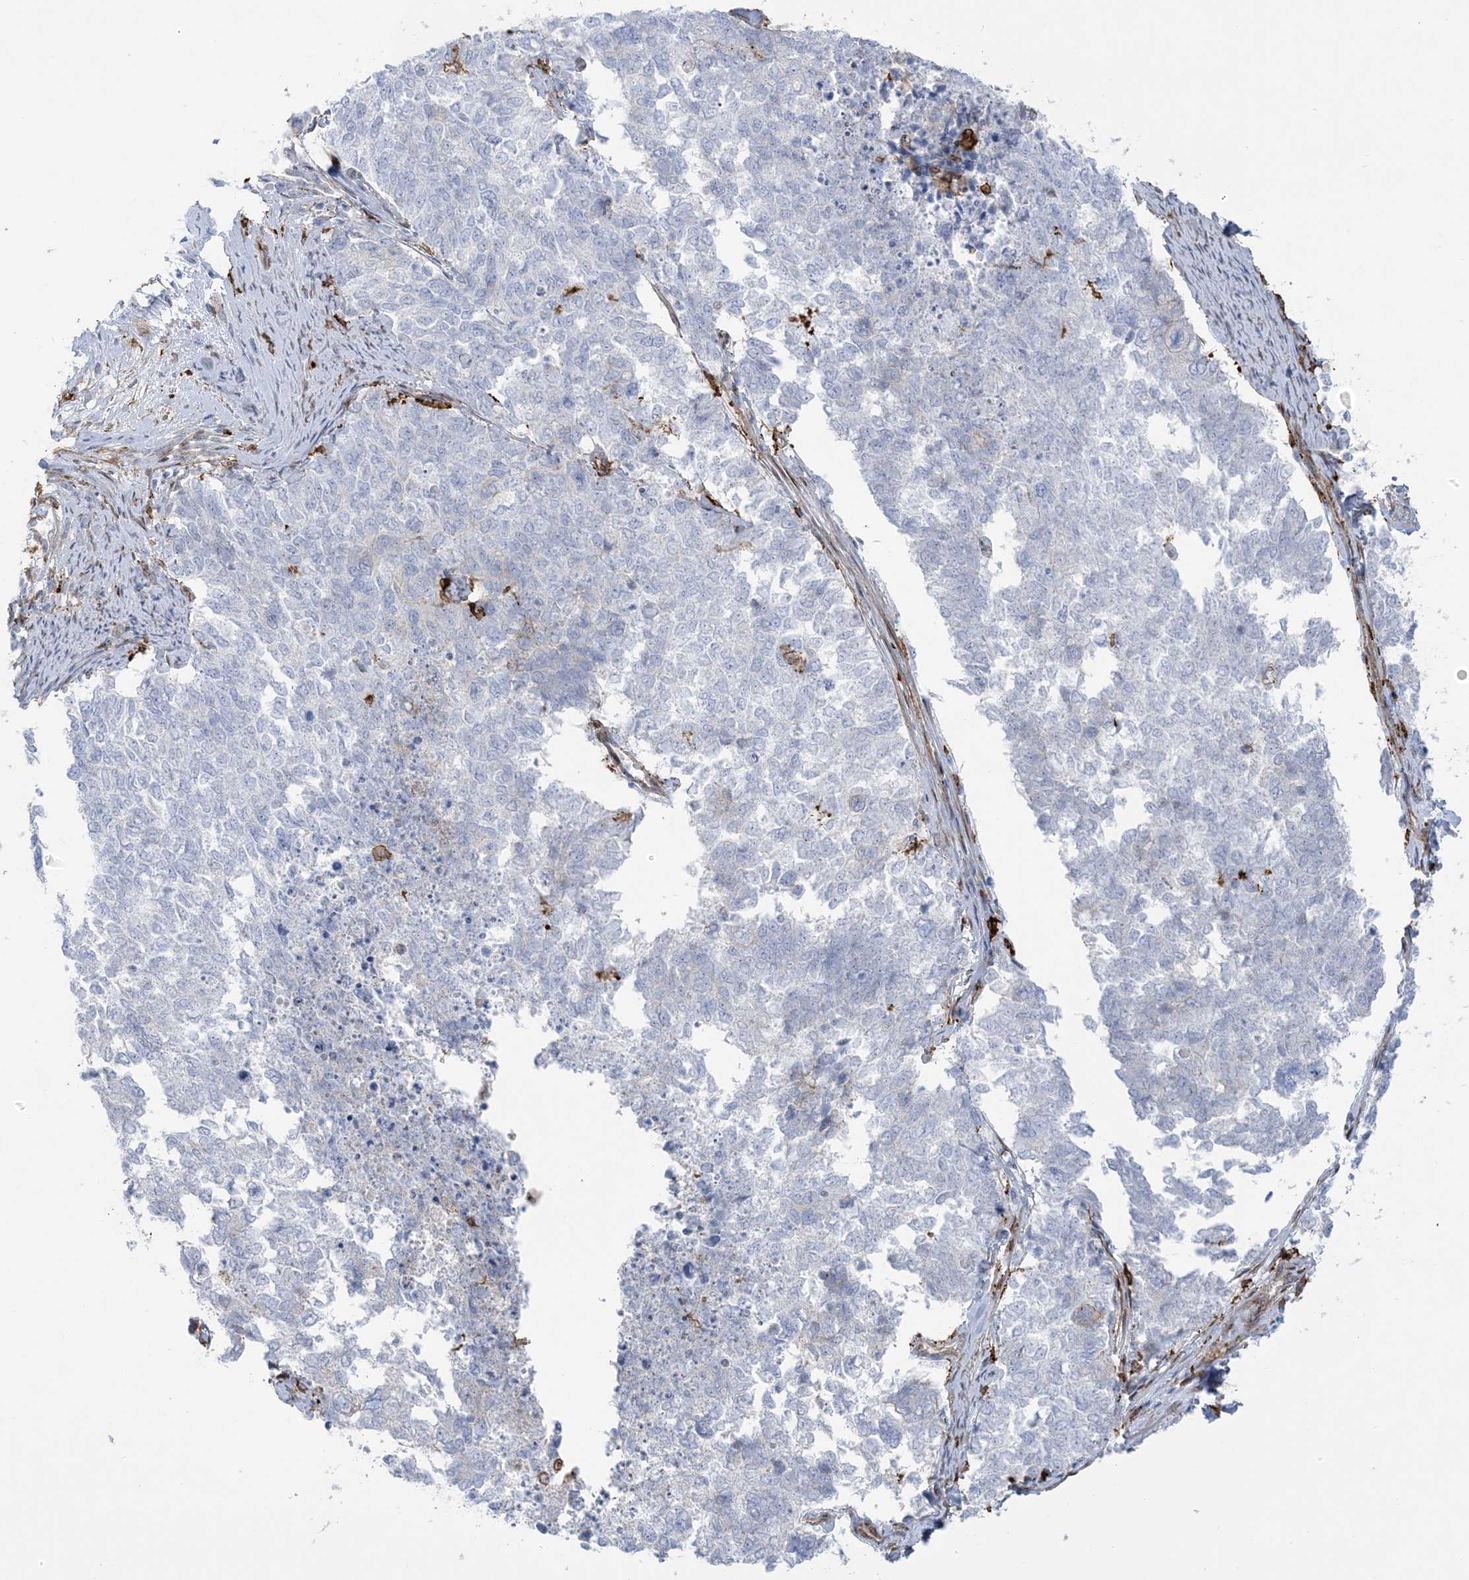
{"staining": {"intensity": "negative", "quantity": "none", "location": "none"}, "tissue": "cervical cancer", "cell_type": "Tumor cells", "image_type": "cancer", "snomed": [{"axis": "morphology", "description": "Squamous cell carcinoma, NOS"}, {"axis": "topography", "description": "Cervix"}], "caption": "Photomicrograph shows no significant protein expression in tumor cells of cervical squamous cell carcinoma.", "gene": "ICMT", "patient": {"sex": "female", "age": 63}}